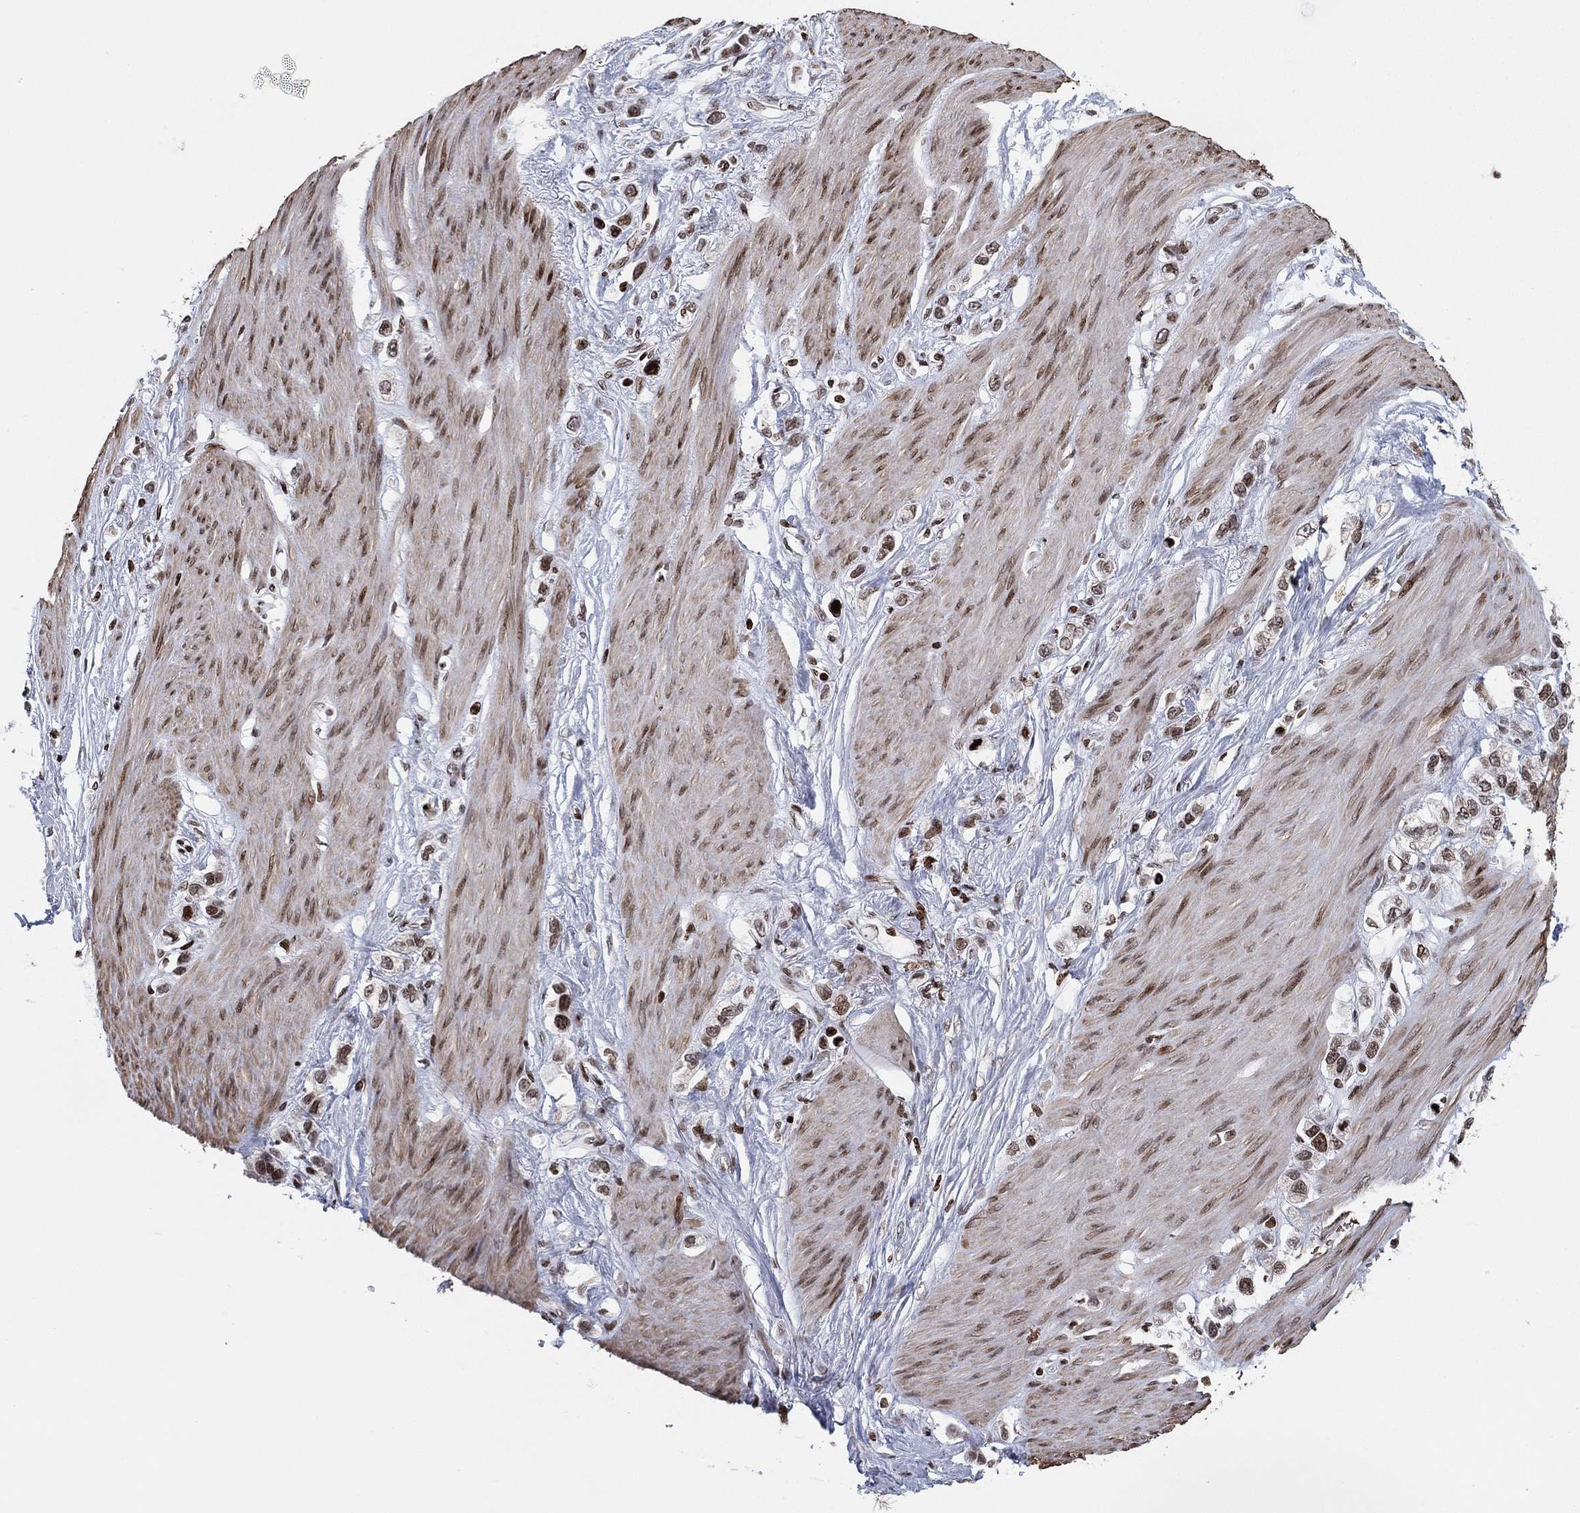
{"staining": {"intensity": "moderate", "quantity": "<25%", "location": "nuclear"}, "tissue": "stomach cancer", "cell_type": "Tumor cells", "image_type": "cancer", "snomed": [{"axis": "morphology", "description": "Normal tissue, NOS"}, {"axis": "morphology", "description": "Adenocarcinoma, NOS"}, {"axis": "morphology", "description": "Adenocarcinoma, High grade"}, {"axis": "topography", "description": "Stomach, upper"}, {"axis": "topography", "description": "Stomach"}], "caption": "About <25% of tumor cells in human stomach adenocarcinoma reveal moderate nuclear protein positivity as visualized by brown immunohistochemical staining.", "gene": "MFSD14A", "patient": {"sex": "female", "age": 65}}